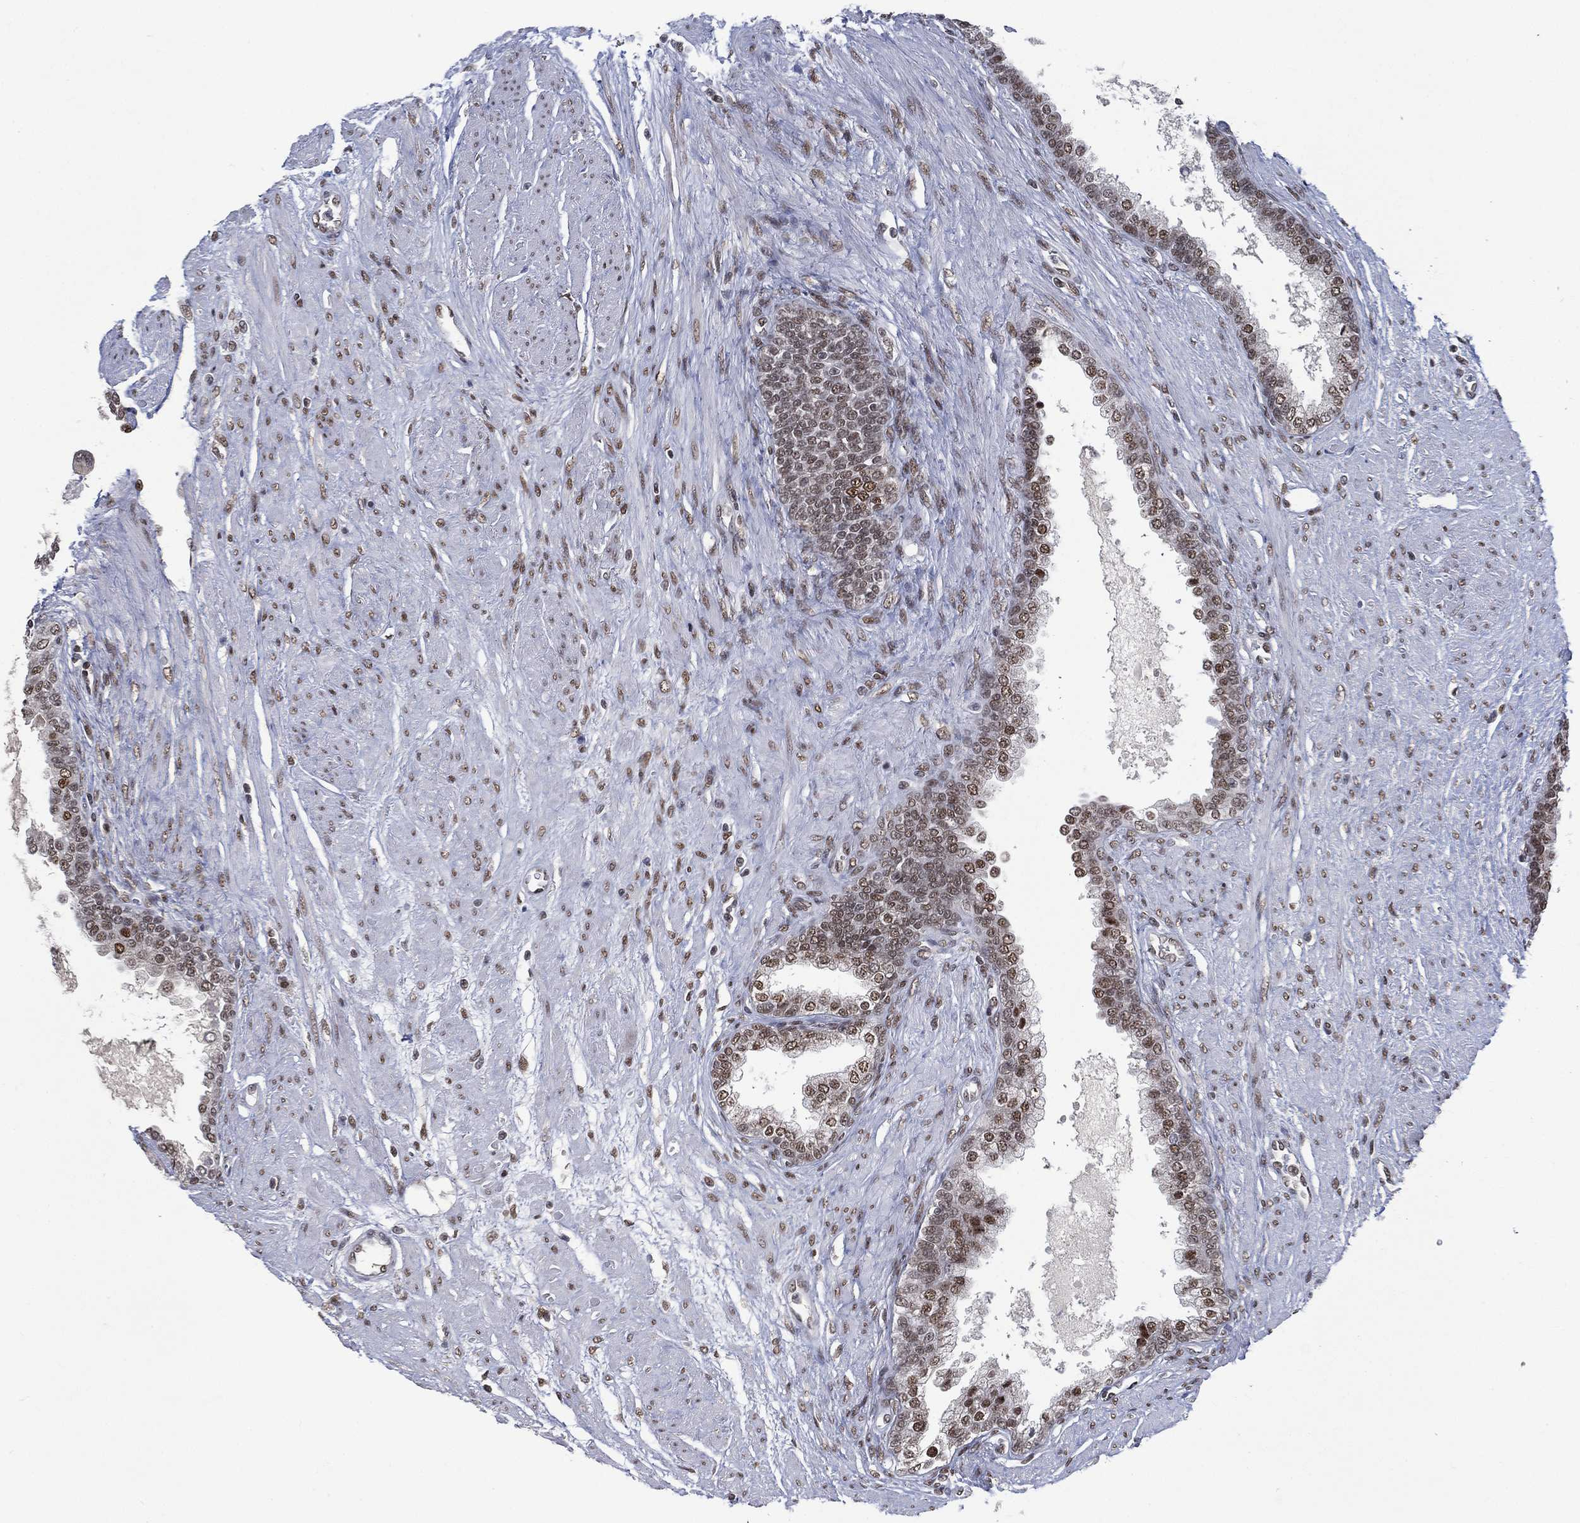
{"staining": {"intensity": "weak", "quantity": ">75%", "location": "nuclear"}, "tissue": "prostate cancer", "cell_type": "Tumor cells", "image_type": "cancer", "snomed": [{"axis": "morphology", "description": "Adenocarcinoma, NOS"}, {"axis": "topography", "description": "Prostate and seminal vesicle, NOS"}, {"axis": "topography", "description": "Prostate"}], "caption": "This image shows immunohistochemistry (IHC) staining of human adenocarcinoma (prostate), with low weak nuclear positivity in about >75% of tumor cells.", "gene": "YLPM1", "patient": {"sex": "male", "age": 62}}